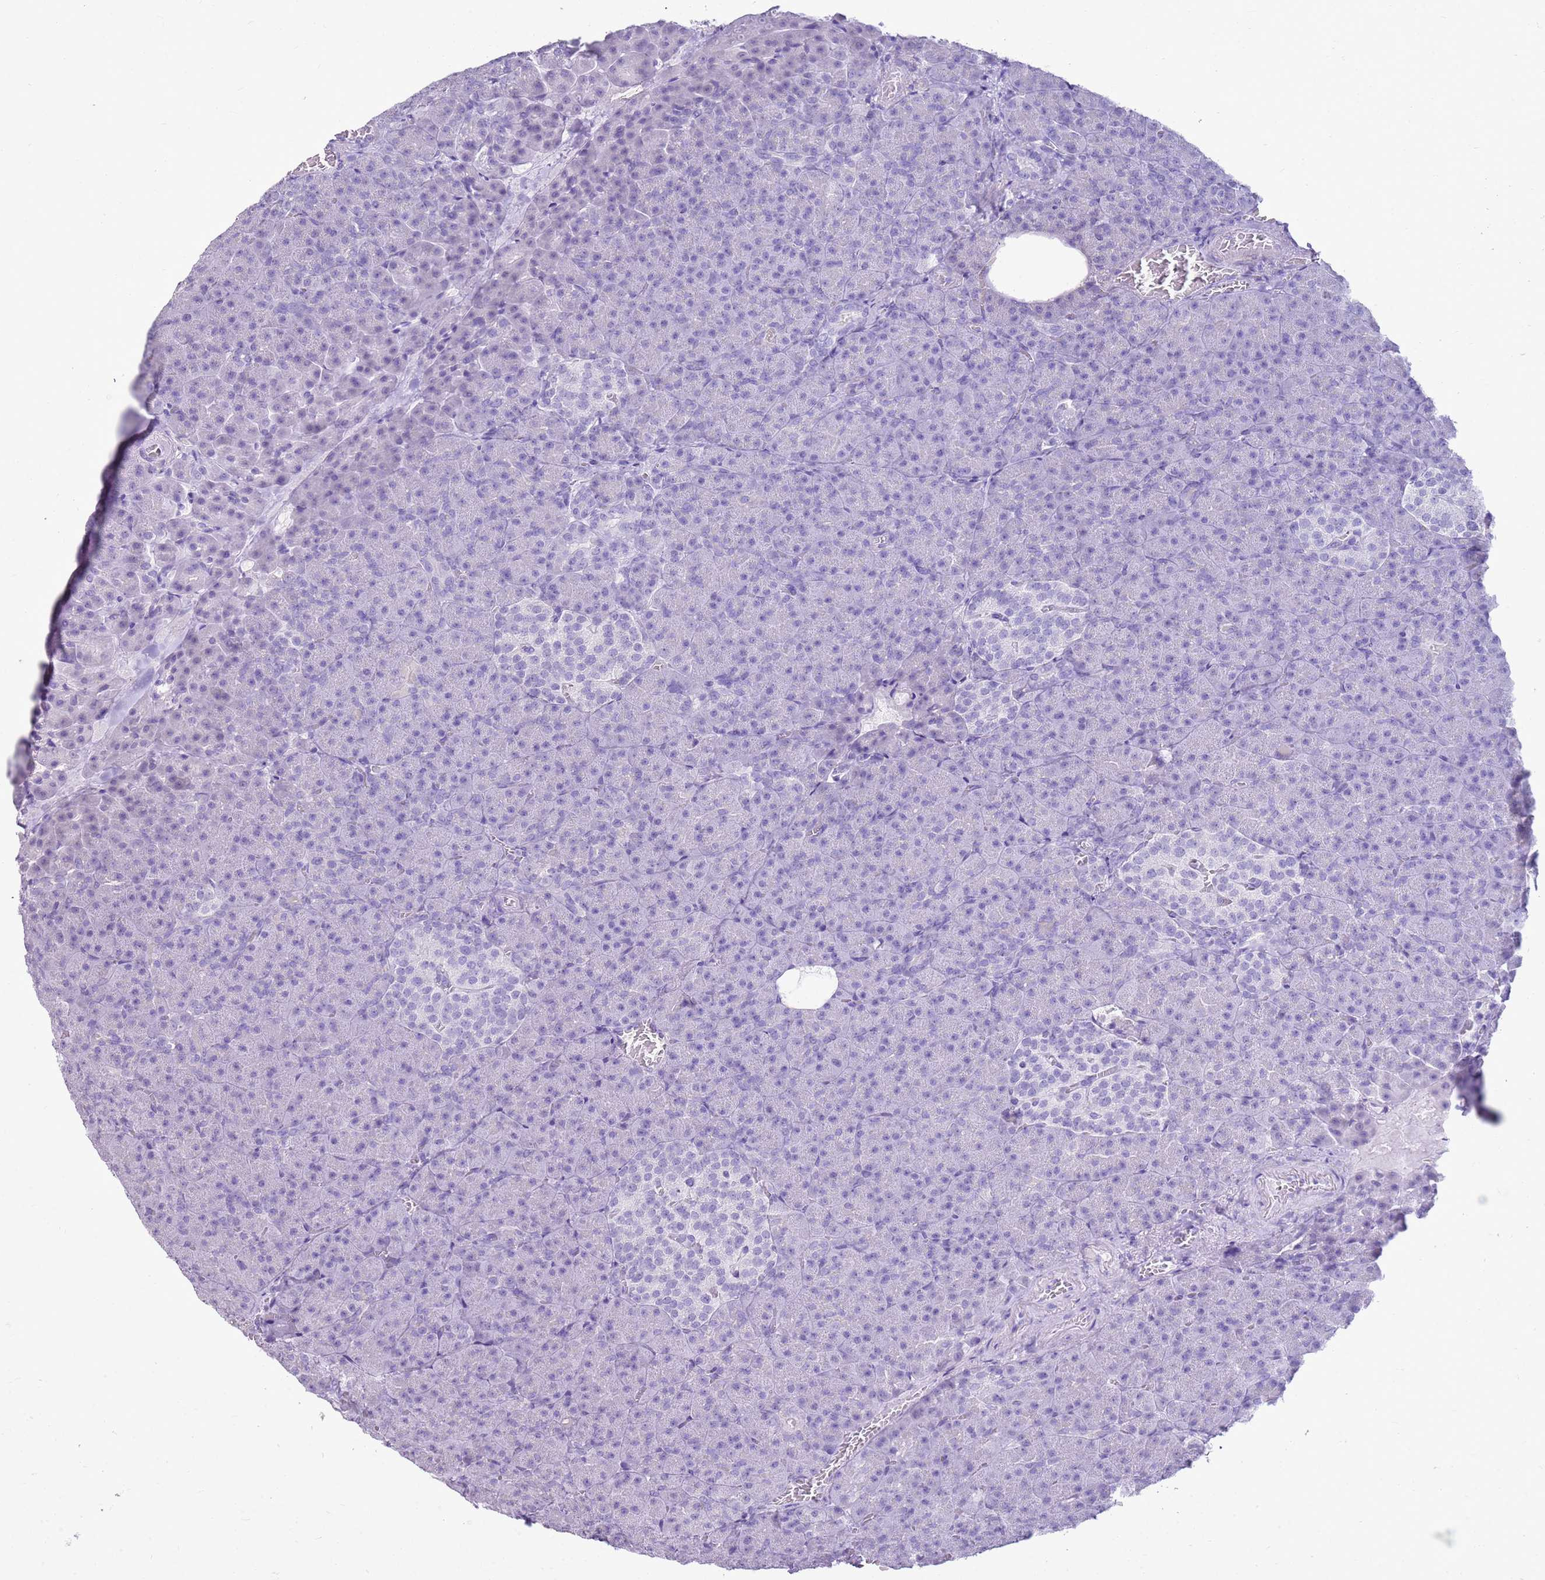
{"staining": {"intensity": "negative", "quantity": "none", "location": "none"}, "tissue": "pancreas", "cell_type": "Exocrine glandular cells", "image_type": "normal", "snomed": [{"axis": "morphology", "description": "Normal tissue, NOS"}, {"axis": "topography", "description": "Pancreas"}], "caption": "A high-resolution image shows immunohistochemistry (IHC) staining of unremarkable pancreas, which displays no significant expression in exocrine glandular cells. The staining was performed using DAB (3,3'-diaminobenzidine) to visualize the protein expression in brown, while the nuclei were stained in blue with hematoxylin (Magnification: 20x).", "gene": "CA8", "patient": {"sex": "female", "age": 74}}